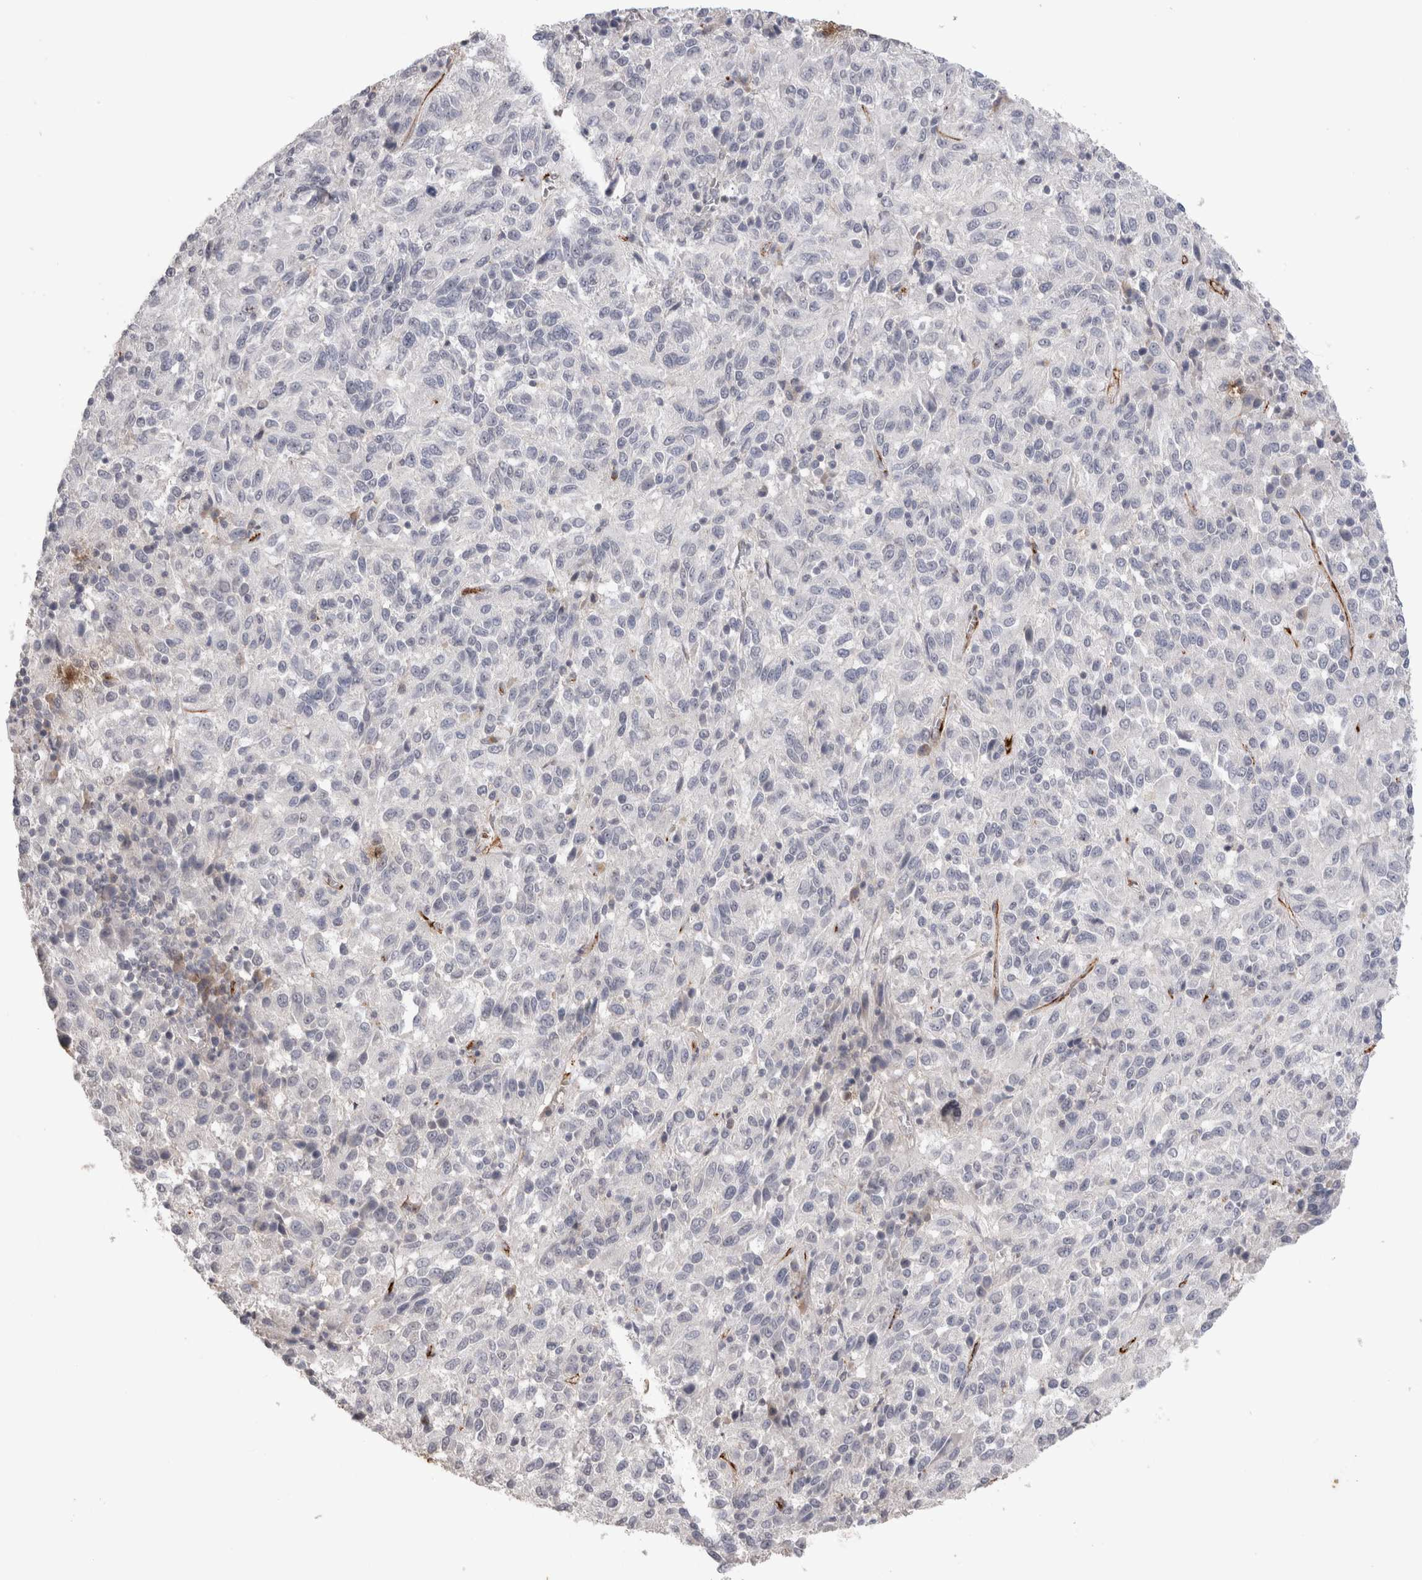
{"staining": {"intensity": "negative", "quantity": "none", "location": "none"}, "tissue": "melanoma", "cell_type": "Tumor cells", "image_type": "cancer", "snomed": [{"axis": "morphology", "description": "Malignant melanoma, Metastatic site"}, {"axis": "topography", "description": "Lung"}], "caption": "DAB (3,3'-diaminobenzidine) immunohistochemical staining of human malignant melanoma (metastatic site) shows no significant staining in tumor cells.", "gene": "CDH13", "patient": {"sex": "male", "age": 64}}